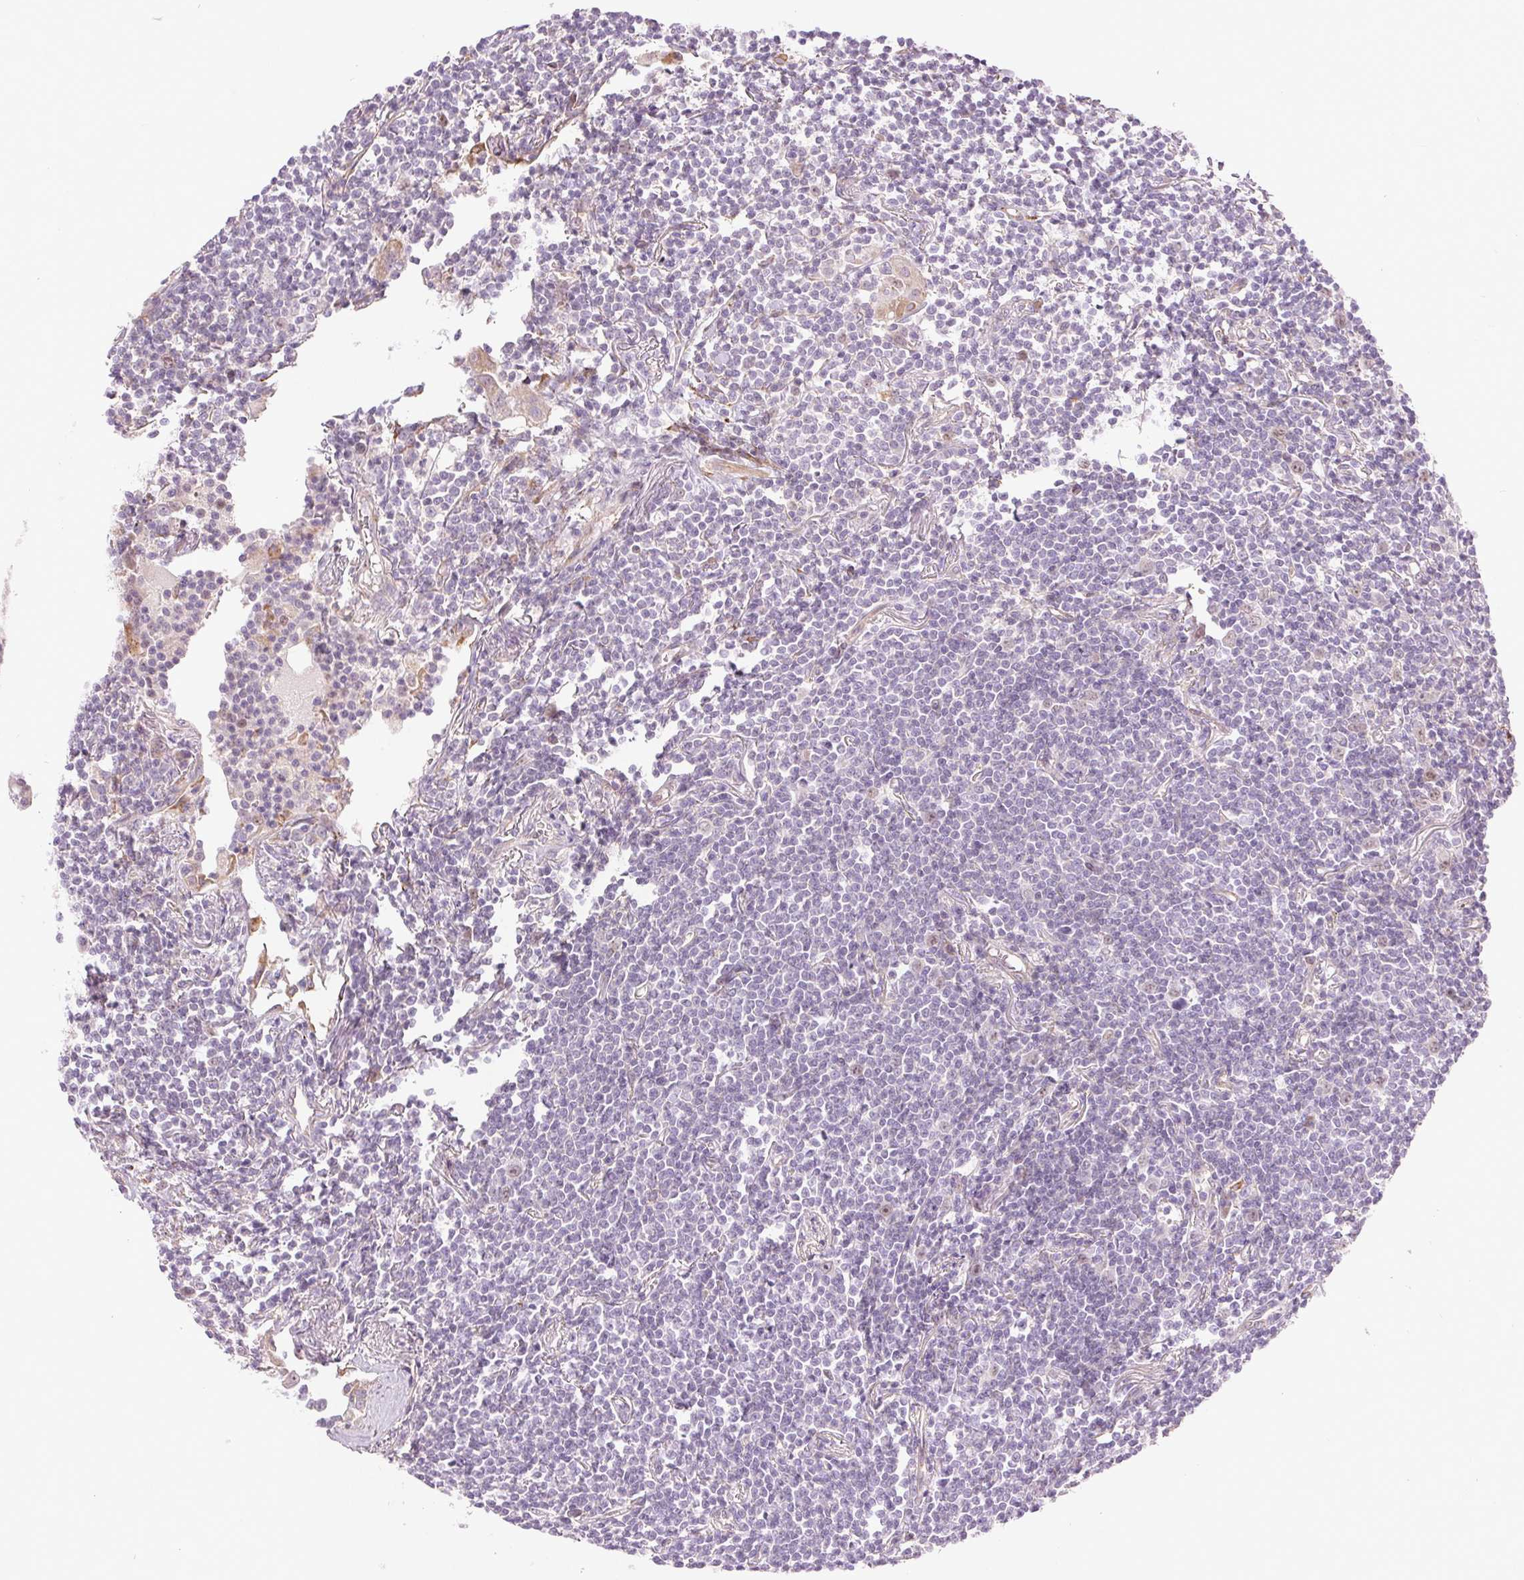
{"staining": {"intensity": "negative", "quantity": "none", "location": "none"}, "tissue": "lymphoma", "cell_type": "Tumor cells", "image_type": "cancer", "snomed": [{"axis": "morphology", "description": "Malignant lymphoma, non-Hodgkin's type, Low grade"}, {"axis": "topography", "description": "Lung"}], "caption": "High magnification brightfield microscopy of malignant lymphoma, non-Hodgkin's type (low-grade) stained with DAB (brown) and counterstained with hematoxylin (blue): tumor cells show no significant positivity.", "gene": "METTL17", "patient": {"sex": "female", "age": 71}}